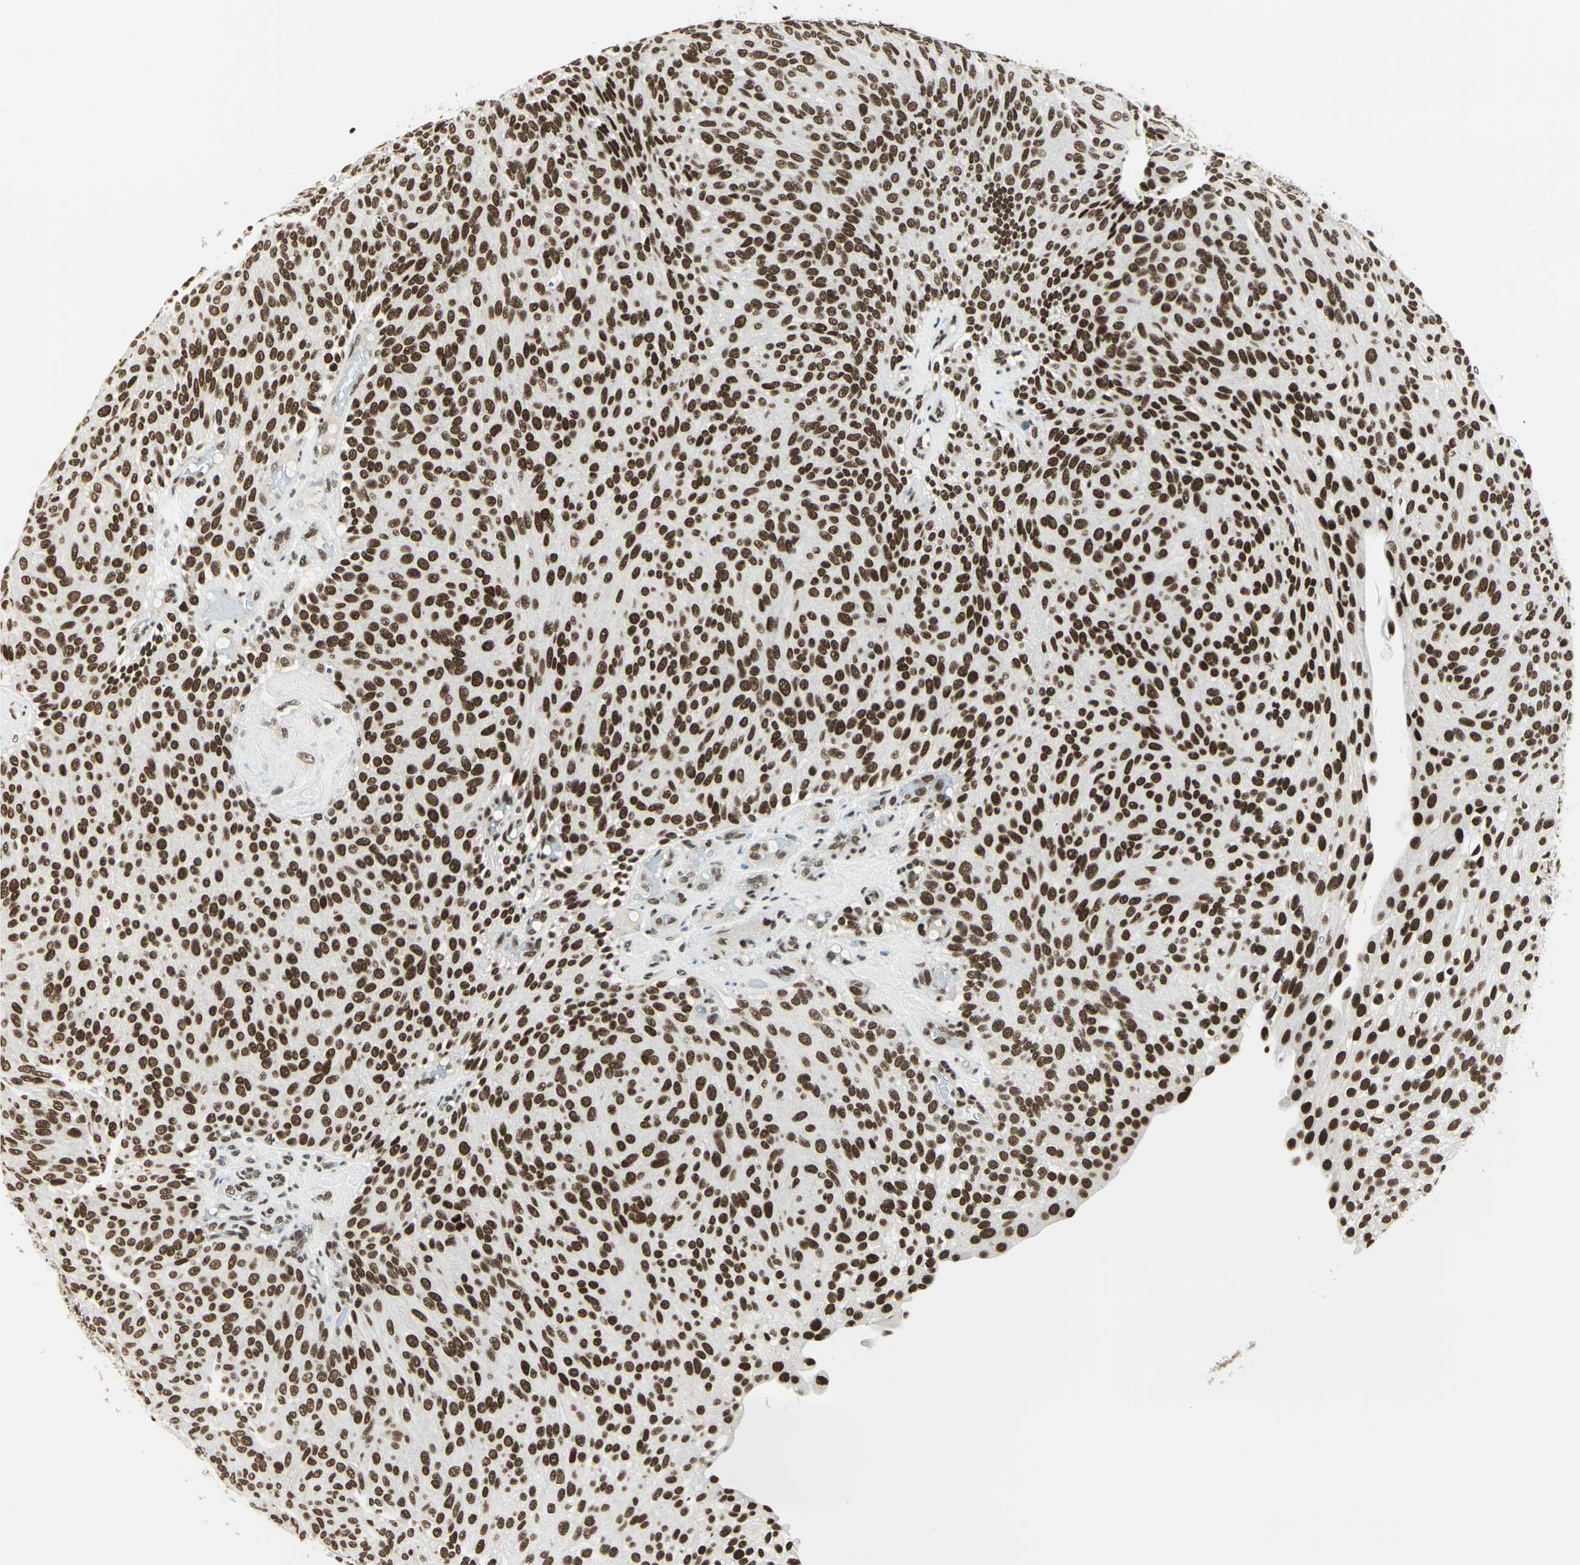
{"staining": {"intensity": "strong", "quantity": ">75%", "location": "nuclear"}, "tissue": "urothelial cancer", "cell_type": "Tumor cells", "image_type": "cancer", "snomed": [{"axis": "morphology", "description": "Urothelial carcinoma, Low grade"}, {"axis": "topography", "description": "Urinary bladder"}], "caption": "High-magnification brightfield microscopy of urothelial carcinoma (low-grade) stained with DAB (brown) and counterstained with hematoxylin (blue). tumor cells exhibit strong nuclear expression is seen in approximately>75% of cells.", "gene": "ADNP", "patient": {"sex": "male", "age": 78}}